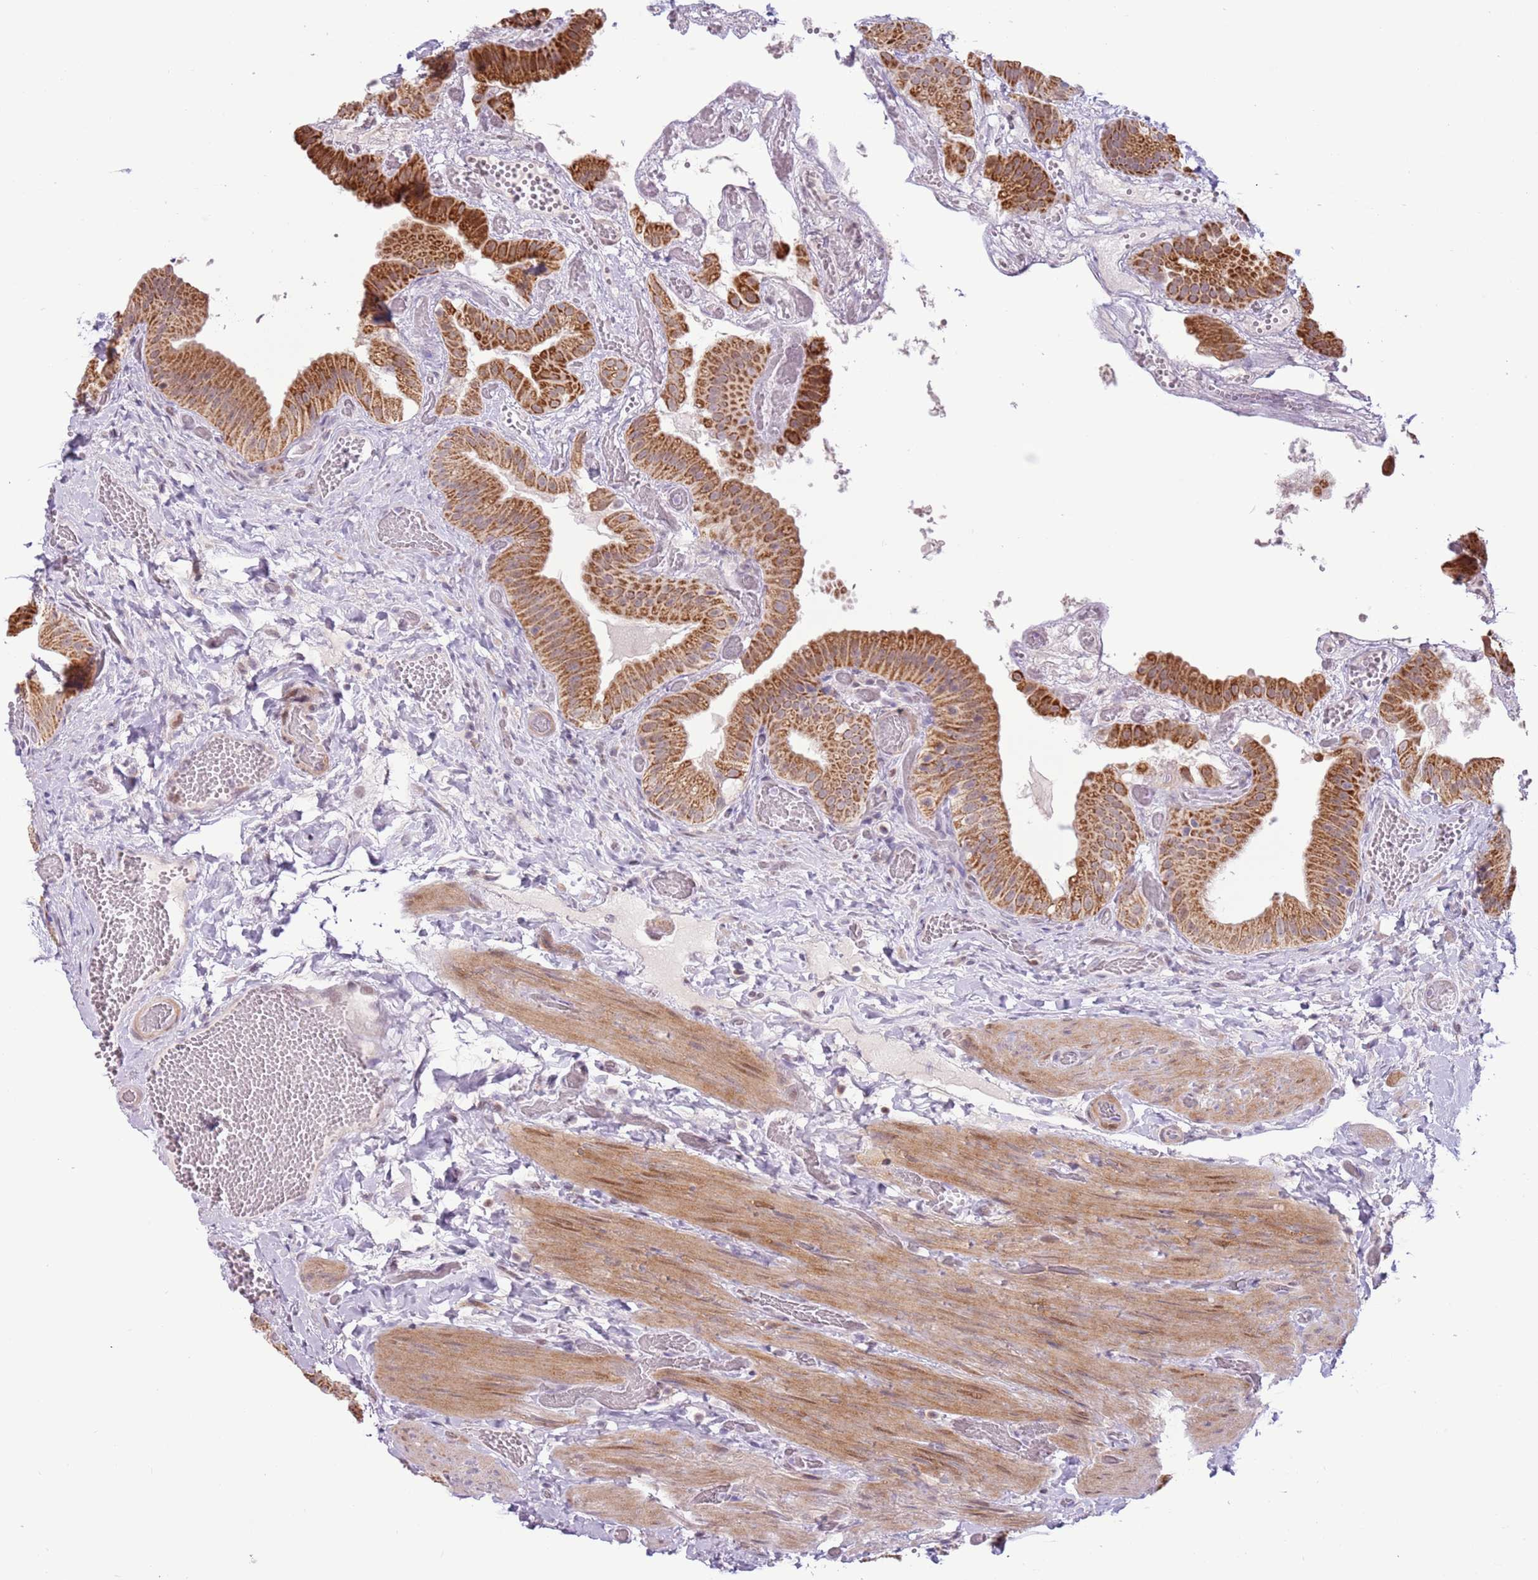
{"staining": {"intensity": "strong", "quantity": ">75%", "location": "cytoplasmic/membranous"}, "tissue": "gallbladder", "cell_type": "Glandular cells", "image_type": "normal", "snomed": [{"axis": "morphology", "description": "Normal tissue, NOS"}, {"axis": "topography", "description": "Gallbladder"}], "caption": "Immunohistochemistry micrograph of normal gallbladder: gallbladder stained using IHC demonstrates high levels of strong protein expression localized specifically in the cytoplasmic/membranous of glandular cells, appearing as a cytoplasmic/membranous brown color.", "gene": "MLLT11", "patient": {"sex": "female", "age": 64}}